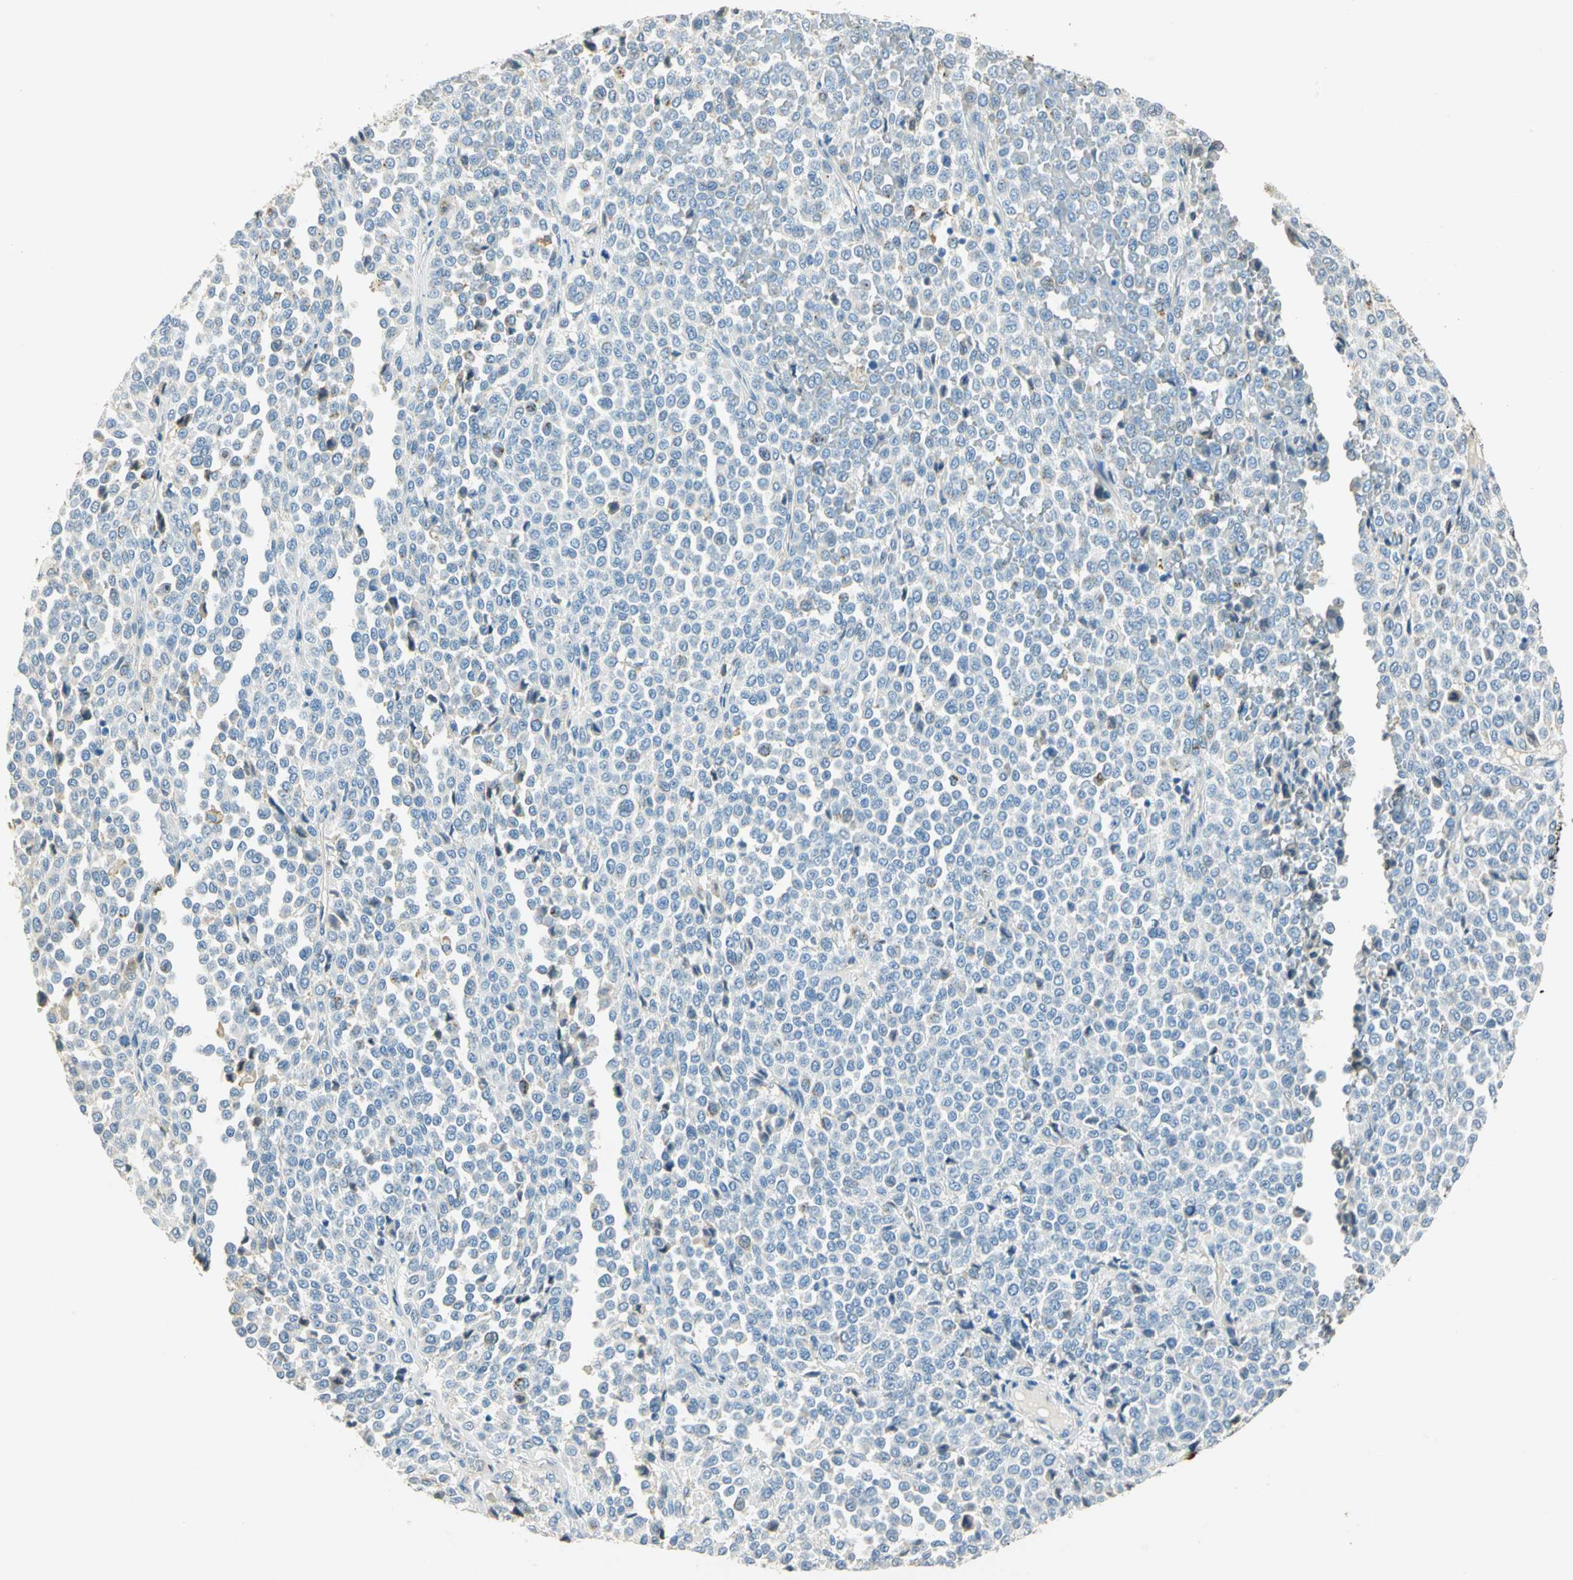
{"staining": {"intensity": "negative", "quantity": "none", "location": "none"}, "tissue": "melanoma", "cell_type": "Tumor cells", "image_type": "cancer", "snomed": [{"axis": "morphology", "description": "Malignant melanoma, Metastatic site"}, {"axis": "topography", "description": "Pancreas"}], "caption": "A photomicrograph of human melanoma is negative for staining in tumor cells.", "gene": "ANXA4", "patient": {"sex": "female", "age": 30}}